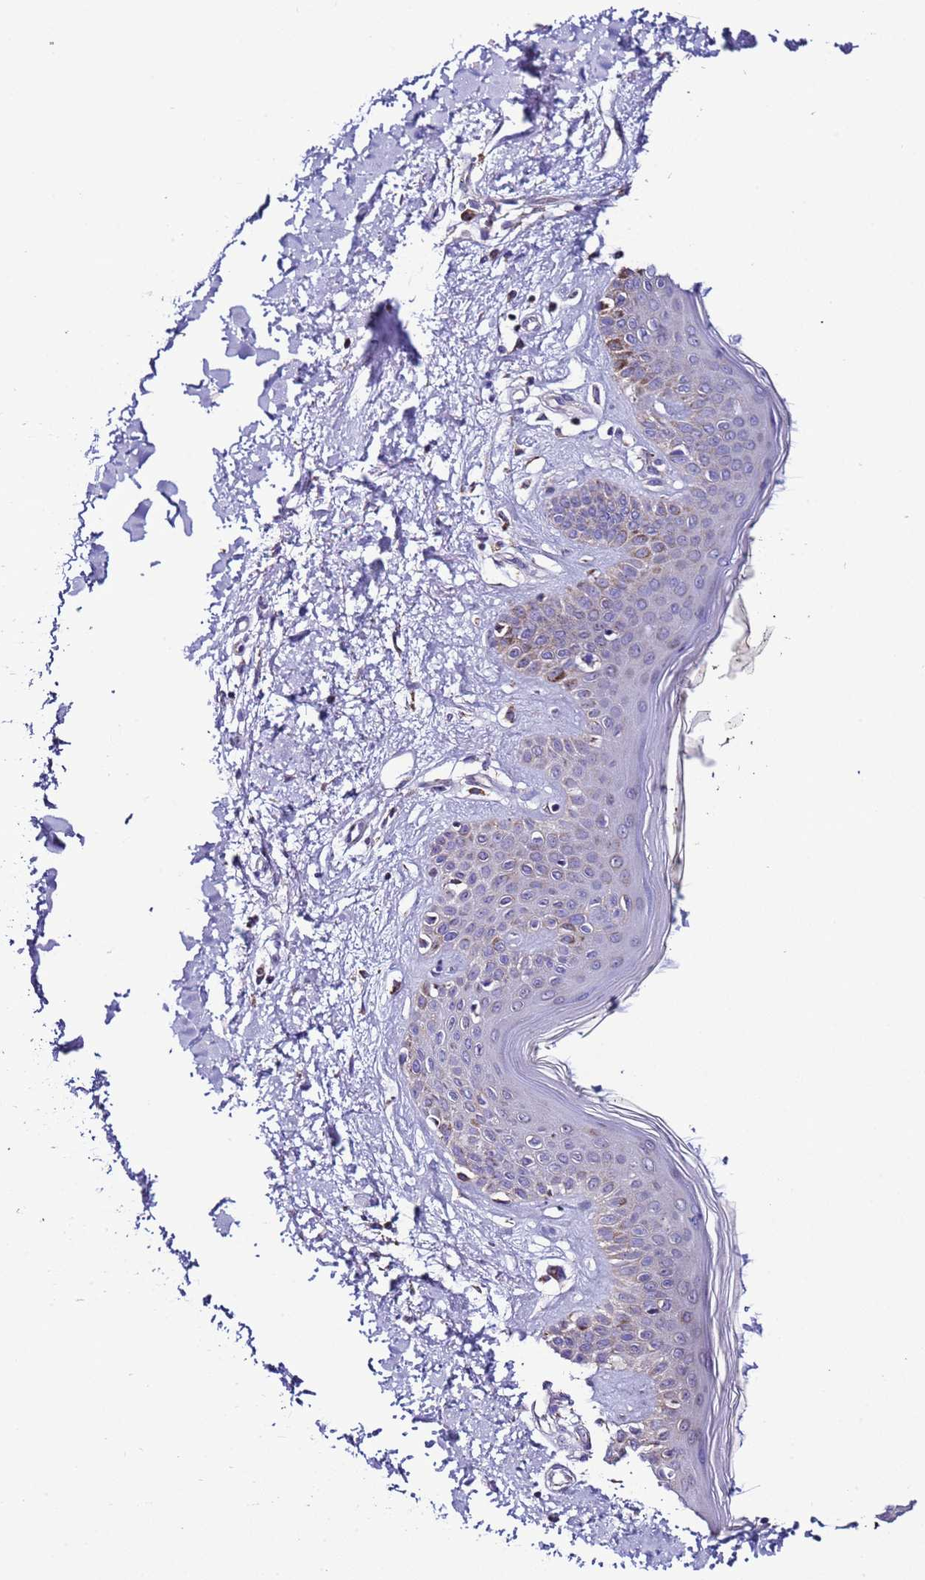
{"staining": {"intensity": "weak", "quantity": ">75%", "location": "cytoplasmic/membranous"}, "tissue": "skin", "cell_type": "Fibroblasts", "image_type": "normal", "snomed": [{"axis": "morphology", "description": "Normal tissue, NOS"}, {"axis": "topography", "description": "Skin"}], "caption": "About >75% of fibroblasts in benign human skin show weak cytoplasmic/membranous protein staining as visualized by brown immunohistochemical staining.", "gene": "UEVLD", "patient": {"sex": "female", "age": 64}}